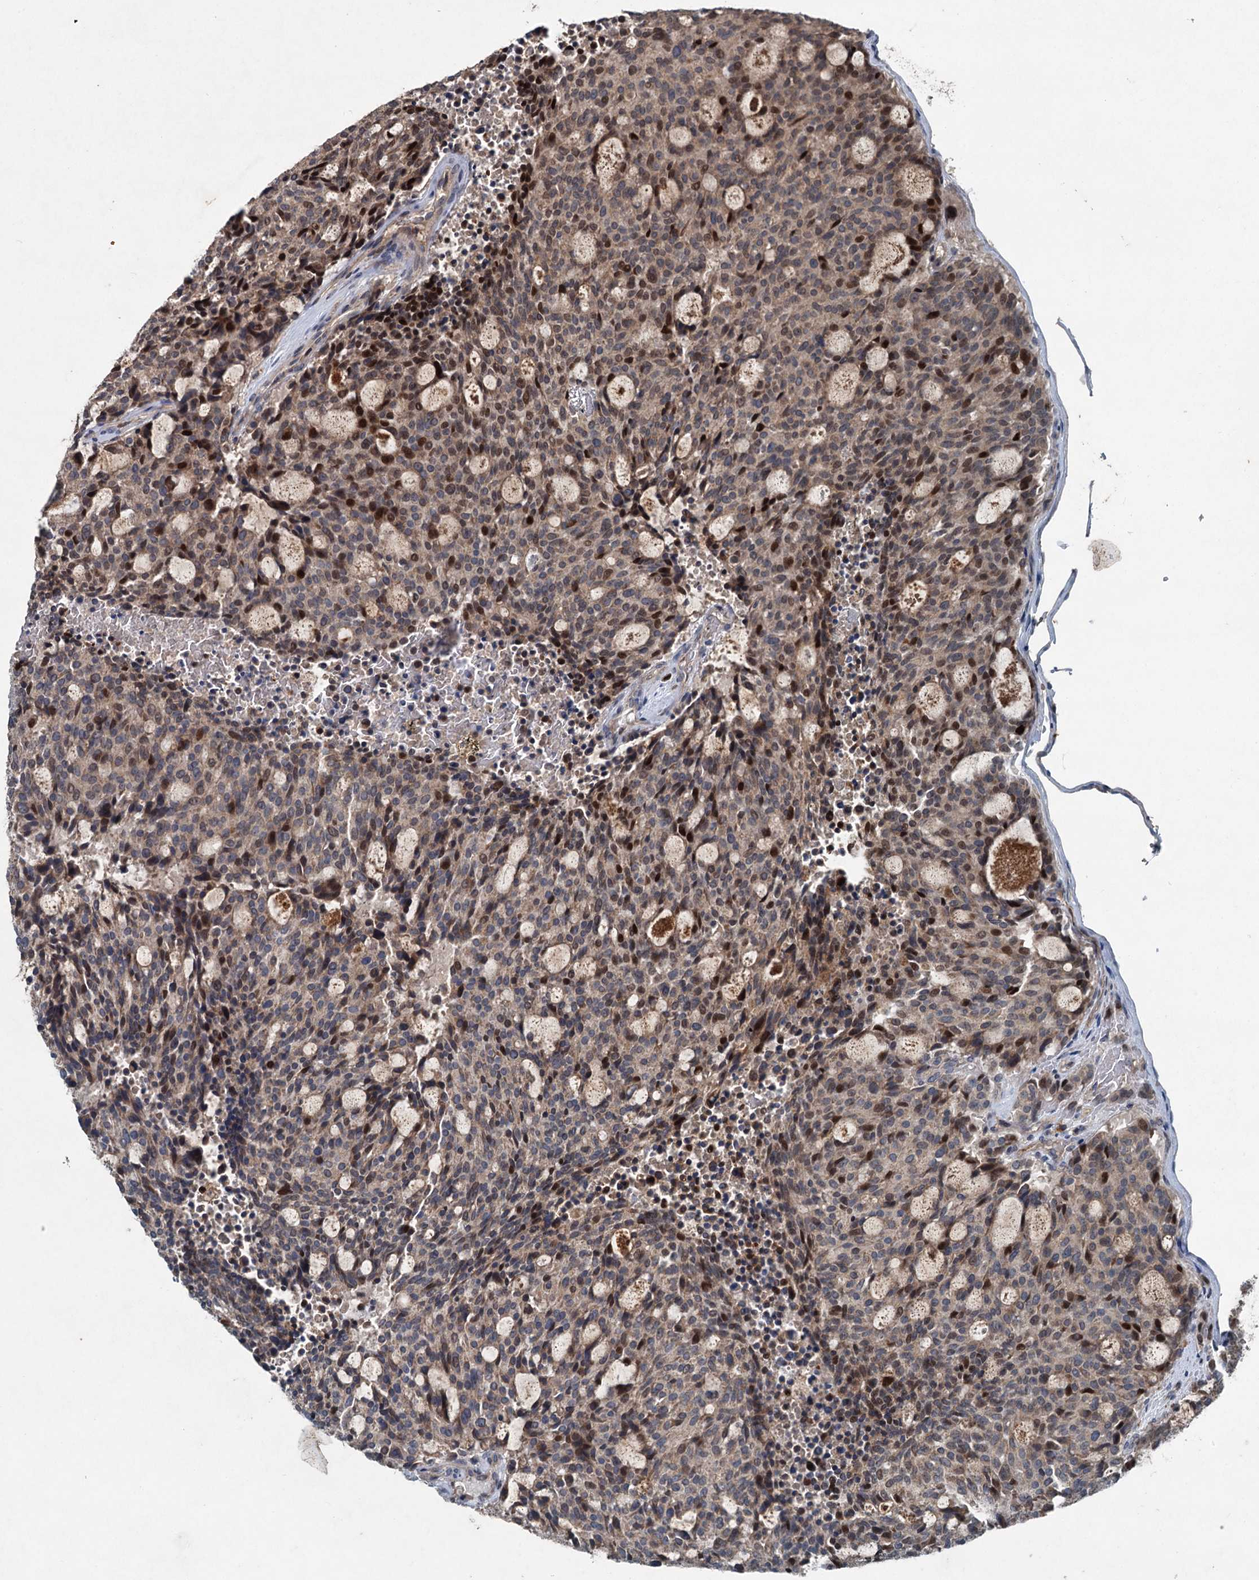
{"staining": {"intensity": "moderate", "quantity": "25%-75%", "location": "cytoplasmic/membranous,nuclear"}, "tissue": "carcinoid", "cell_type": "Tumor cells", "image_type": "cancer", "snomed": [{"axis": "morphology", "description": "Carcinoid, malignant, NOS"}, {"axis": "topography", "description": "Pancreas"}], "caption": "Immunohistochemistry (IHC) of human carcinoid (malignant) reveals medium levels of moderate cytoplasmic/membranous and nuclear positivity in about 25%-75% of tumor cells. The protein is shown in brown color, while the nuclei are stained blue.", "gene": "TAPBPL", "patient": {"sex": "female", "age": 54}}